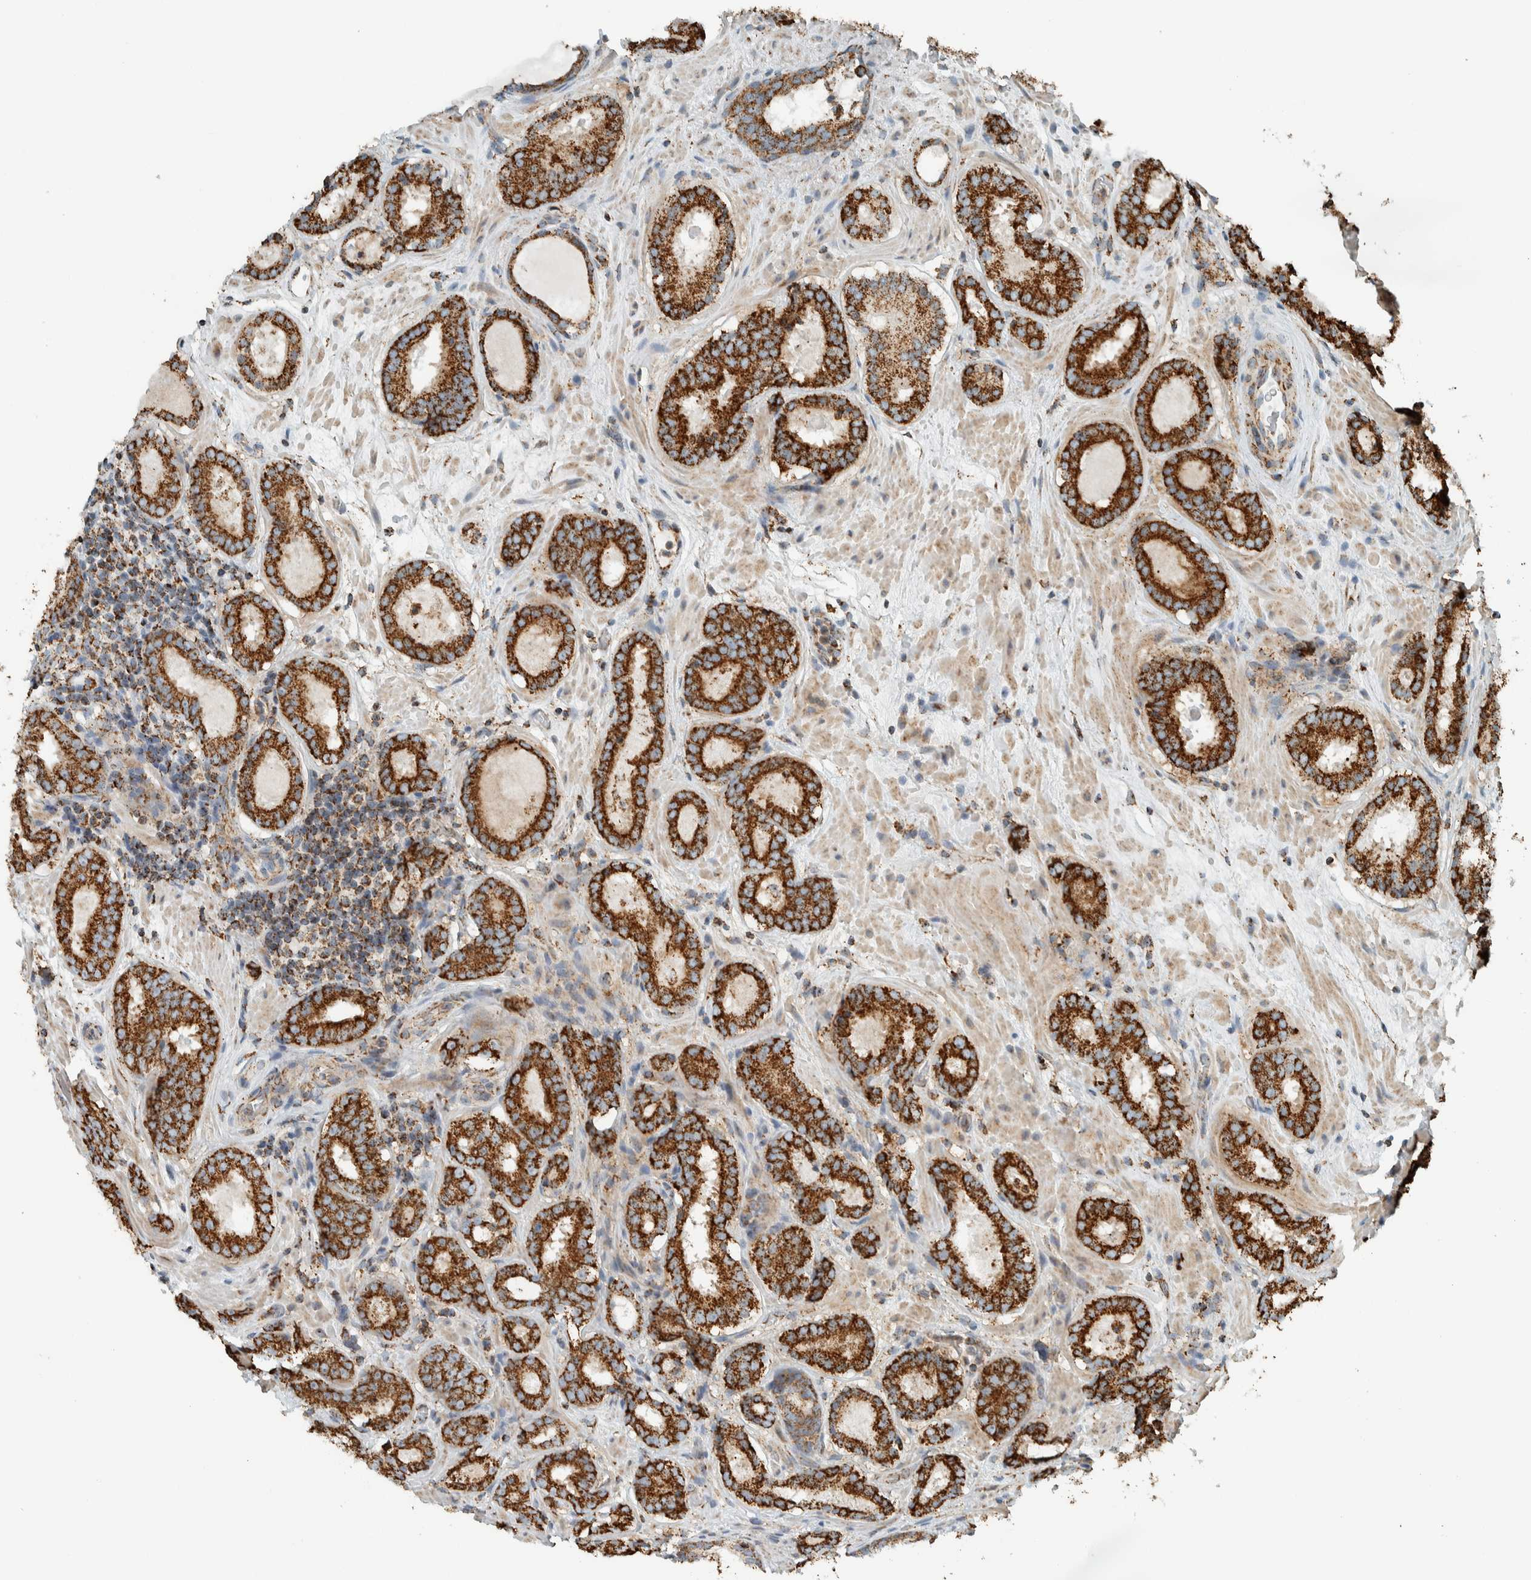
{"staining": {"intensity": "strong", "quantity": ">75%", "location": "cytoplasmic/membranous"}, "tissue": "prostate cancer", "cell_type": "Tumor cells", "image_type": "cancer", "snomed": [{"axis": "morphology", "description": "Adenocarcinoma, Low grade"}, {"axis": "topography", "description": "Prostate"}], "caption": "Protein staining displays strong cytoplasmic/membranous staining in approximately >75% of tumor cells in low-grade adenocarcinoma (prostate).", "gene": "ZNF454", "patient": {"sex": "male", "age": 69}}